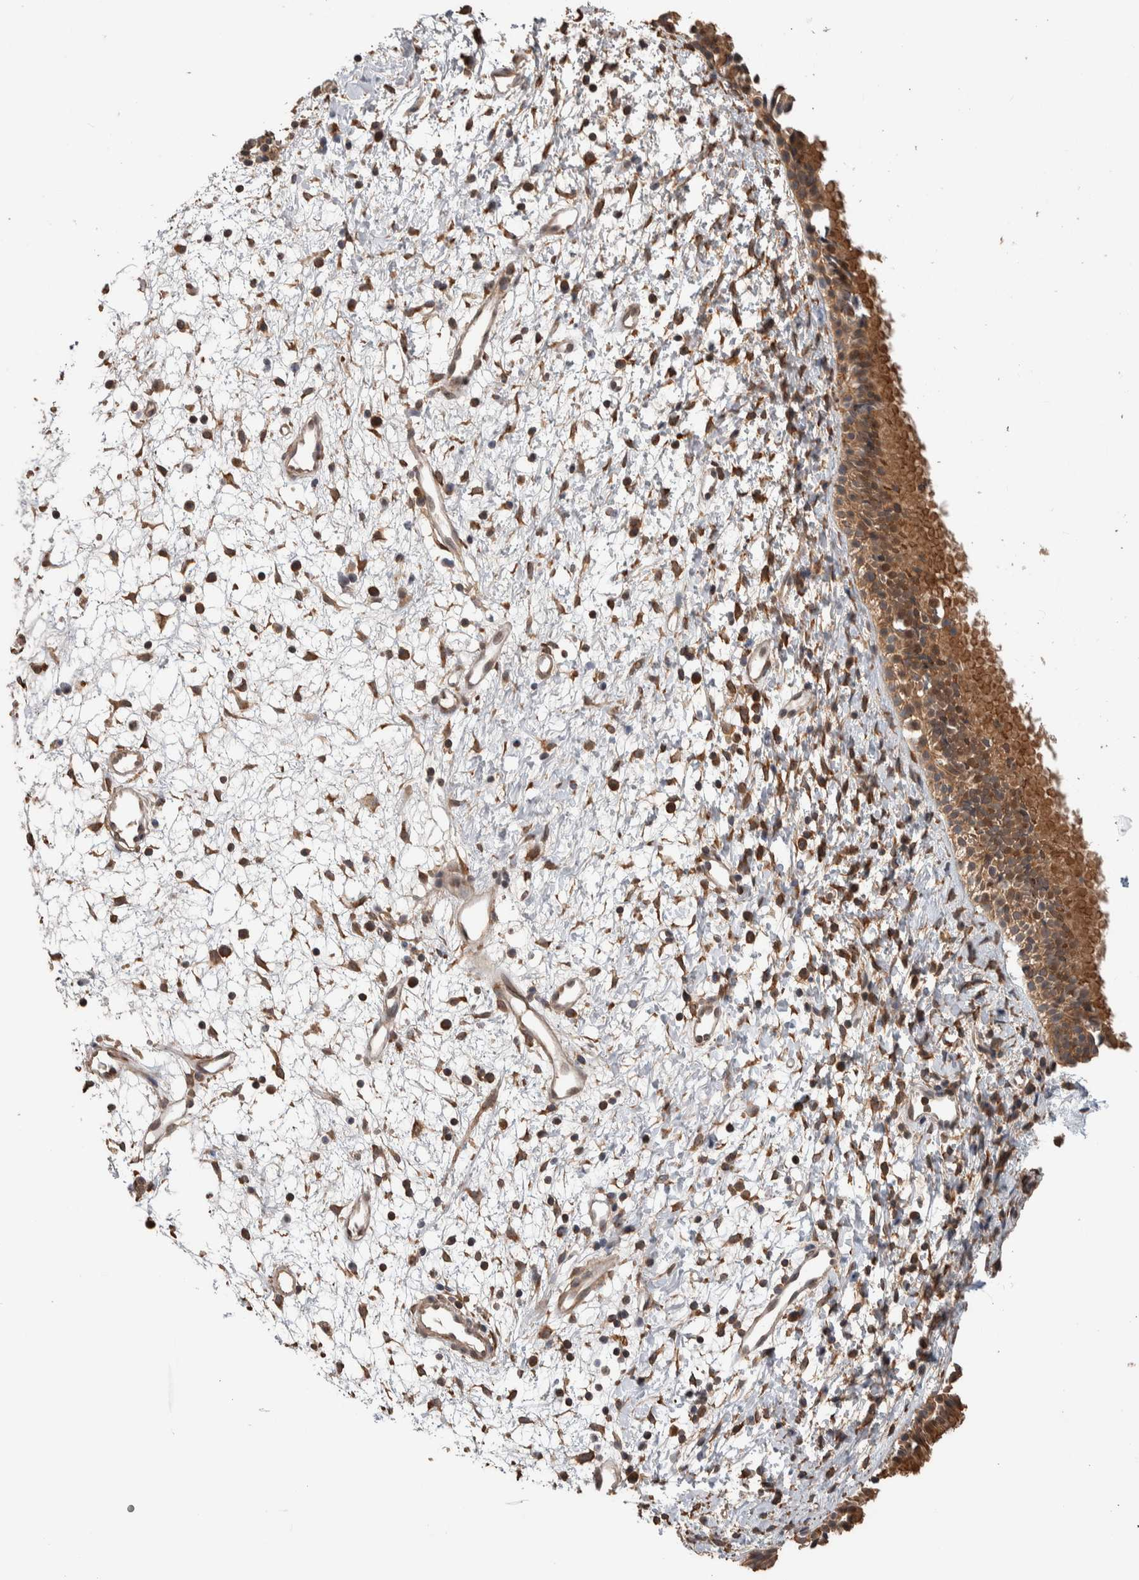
{"staining": {"intensity": "moderate", "quantity": ">75%", "location": "cytoplasmic/membranous,nuclear"}, "tissue": "nasopharynx", "cell_type": "Respiratory epithelial cells", "image_type": "normal", "snomed": [{"axis": "morphology", "description": "Normal tissue, NOS"}, {"axis": "topography", "description": "Nasopharynx"}], "caption": "This micrograph shows immunohistochemistry (IHC) staining of benign nasopharynx, with medium moderate cytoplasmic/membranous,nuclear staining in approximately >75% of respiratory epithelial cells.", "gene": "DVL2", "patient": {"sex": "male", "age": 22}}